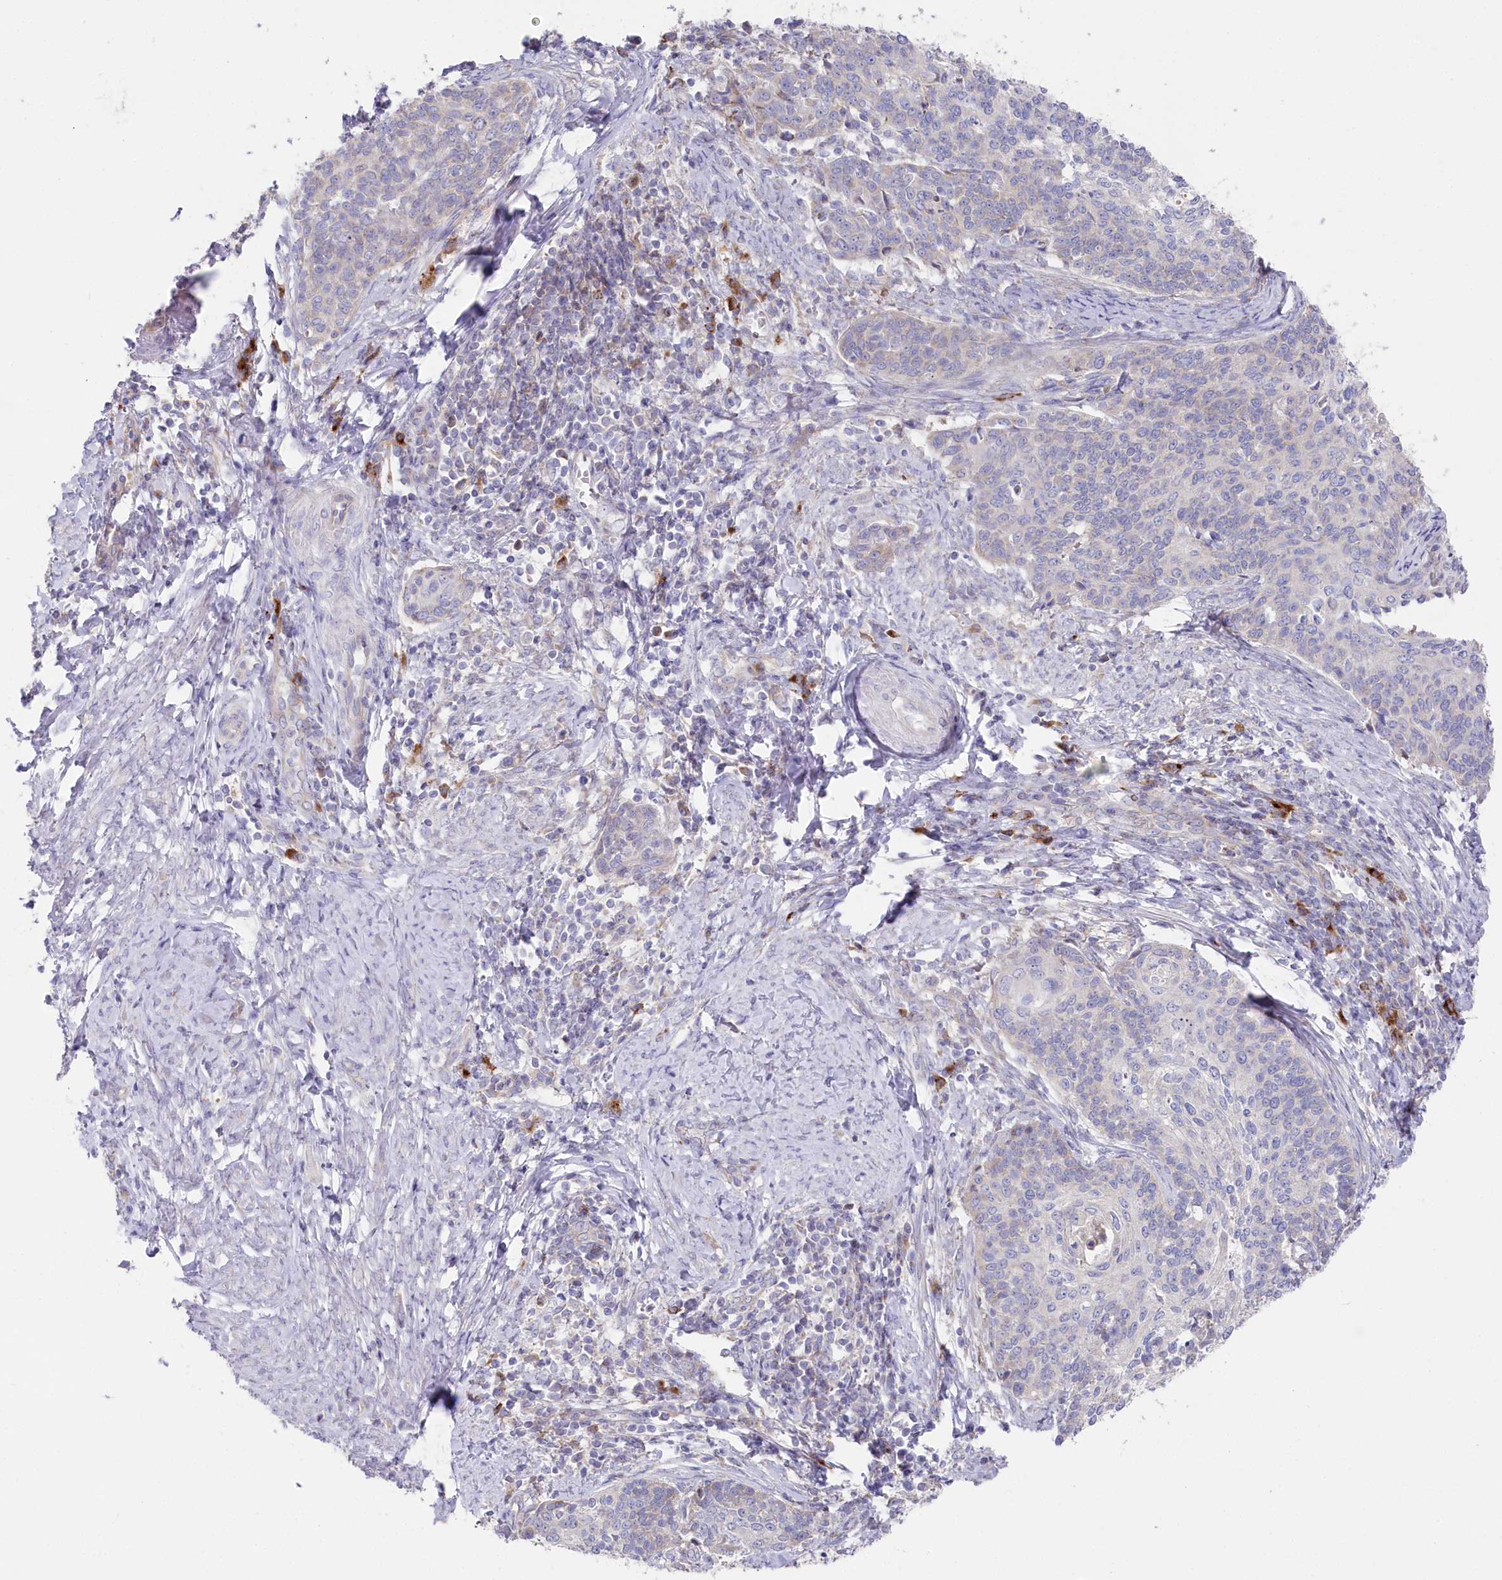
{"staining": {"intensity": "negative", "quantity": "none", "location": "none"}, "tissue": "cervical cancer", "cell_type": "Tumor cells", "image_type": "cancer", "snomed": [{"axis": "morphology", "description": "Squamous cell carcinoma, NOS"}, {"axis": "topography", "description": "Cervix"}], "caption": "Immunohistochemistry (IHC) photomicrograph of human cervical cancer stained for a protein (brown), which shows no staining in tumor cells. The staining is performed using DAB brown chromogen with nuclei counter-stained in using hematoxylin.", "gene": "POGLUT1", "patient": {"sex": "female", "age": 39}}